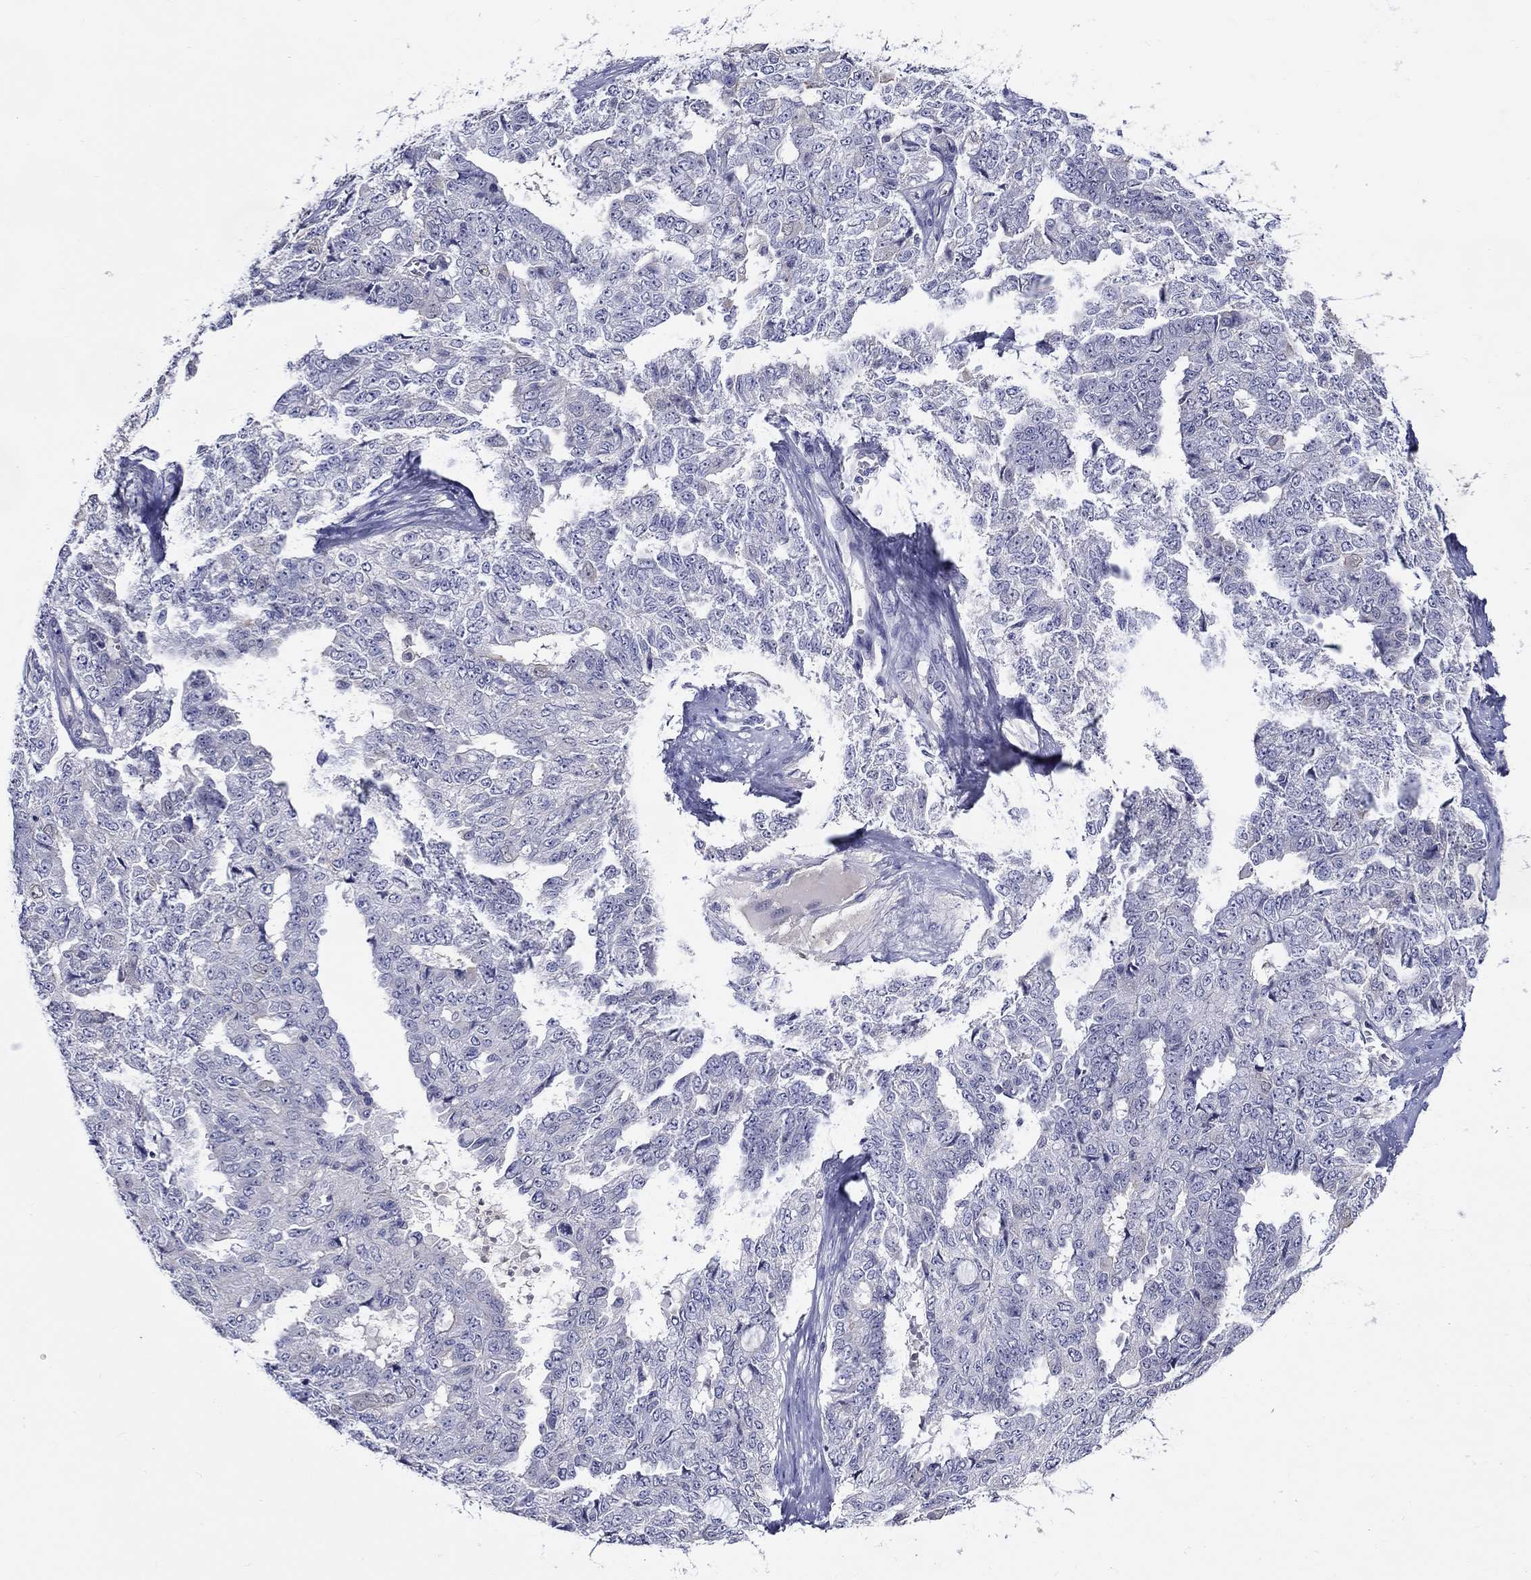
{"staining": {"intensity": "negative", "quantity": "none", "location": "none"}, "tissue": "ovarian cancer", "cell_type": "Tumor cells", "image_type": "cancer", "snomed": [{"axis": "morphology", "description": "Cystadenocarcinoma, serous, NOS"}, {"axis": "topography", "description": "Ovary"}], "caption": "High magnification brightfield microscopy of ovarian cancer (serous cystadenocarcinoma) stained with DAB (3,3'-diaminobenzidine) (brown) and counterstained with hematoxylin (blue): tumor cells show no significant positivity. The staining was performed using DAB (3,3'-diaminobenzidine) to visualize the protein expression in brown, while the nuclei were stained in blue with hematoxylin (Magnification: 20x).", "gene": "SLC30A3", "patient": {"sex": "female", "age": 71}}